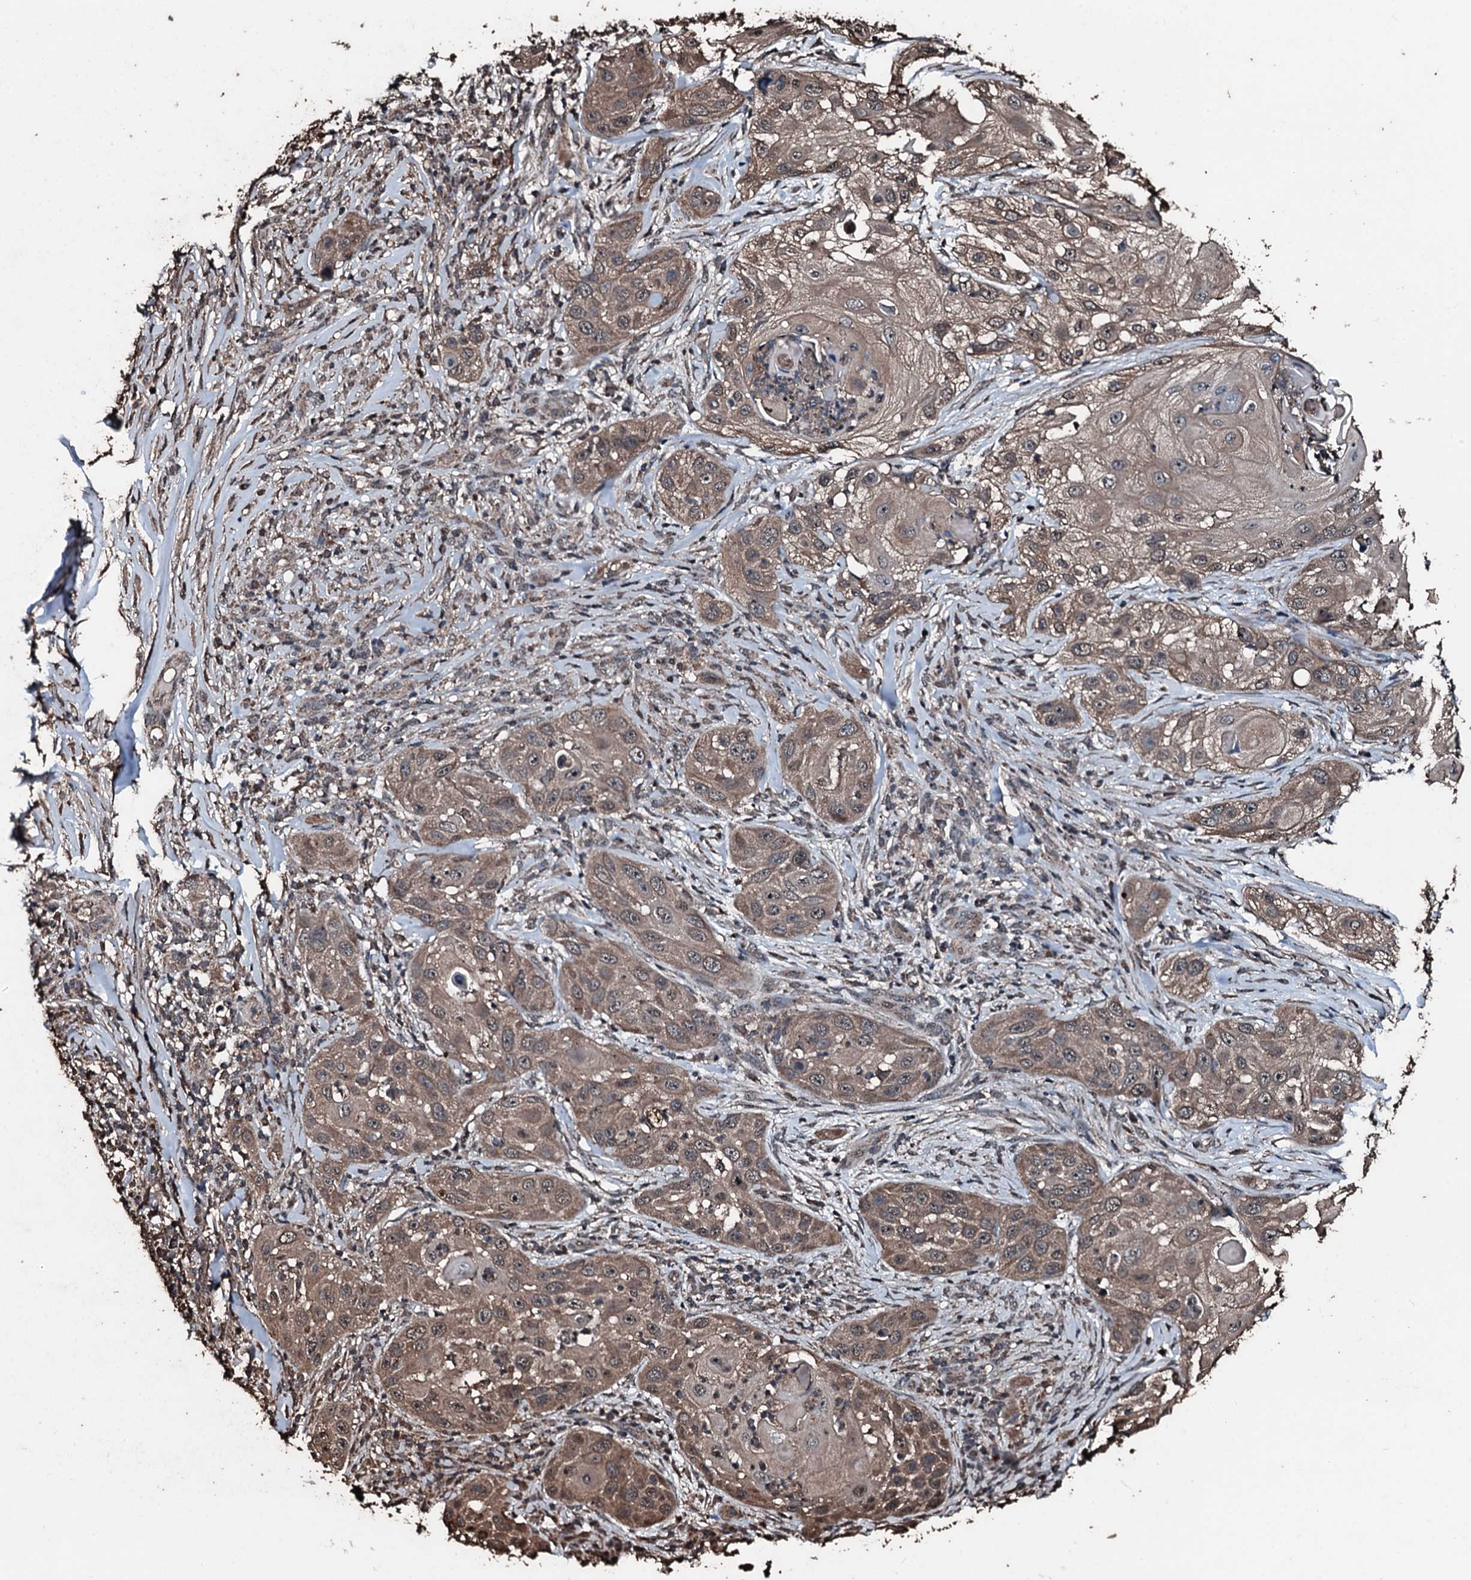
{"staining": {"intensity": "weak", "quantity": ">75%", "location": "cytoplasmic/membranous"}, "tissue": "skin cancer", "cell_type": "Tumor cells", "image_type": "cancer", "snomed": [{"axis": "morphology", "description": "Squamous cell carcinoma, NOS"}, {"axis": "topography", "description": "Skin"}], "caption": "Brown immunohistochemical staining in skin squamous cell carcinoma displays weak cytoplasmic/membranous staining in approximately >75% of tumor cells. The staining was performed using DAB, with brown indicating positive protein expression. Nuclei are stained blue with hematoxylin.", "gene": "FAAP24", "patient": {"sex": "female", "age": 44}}